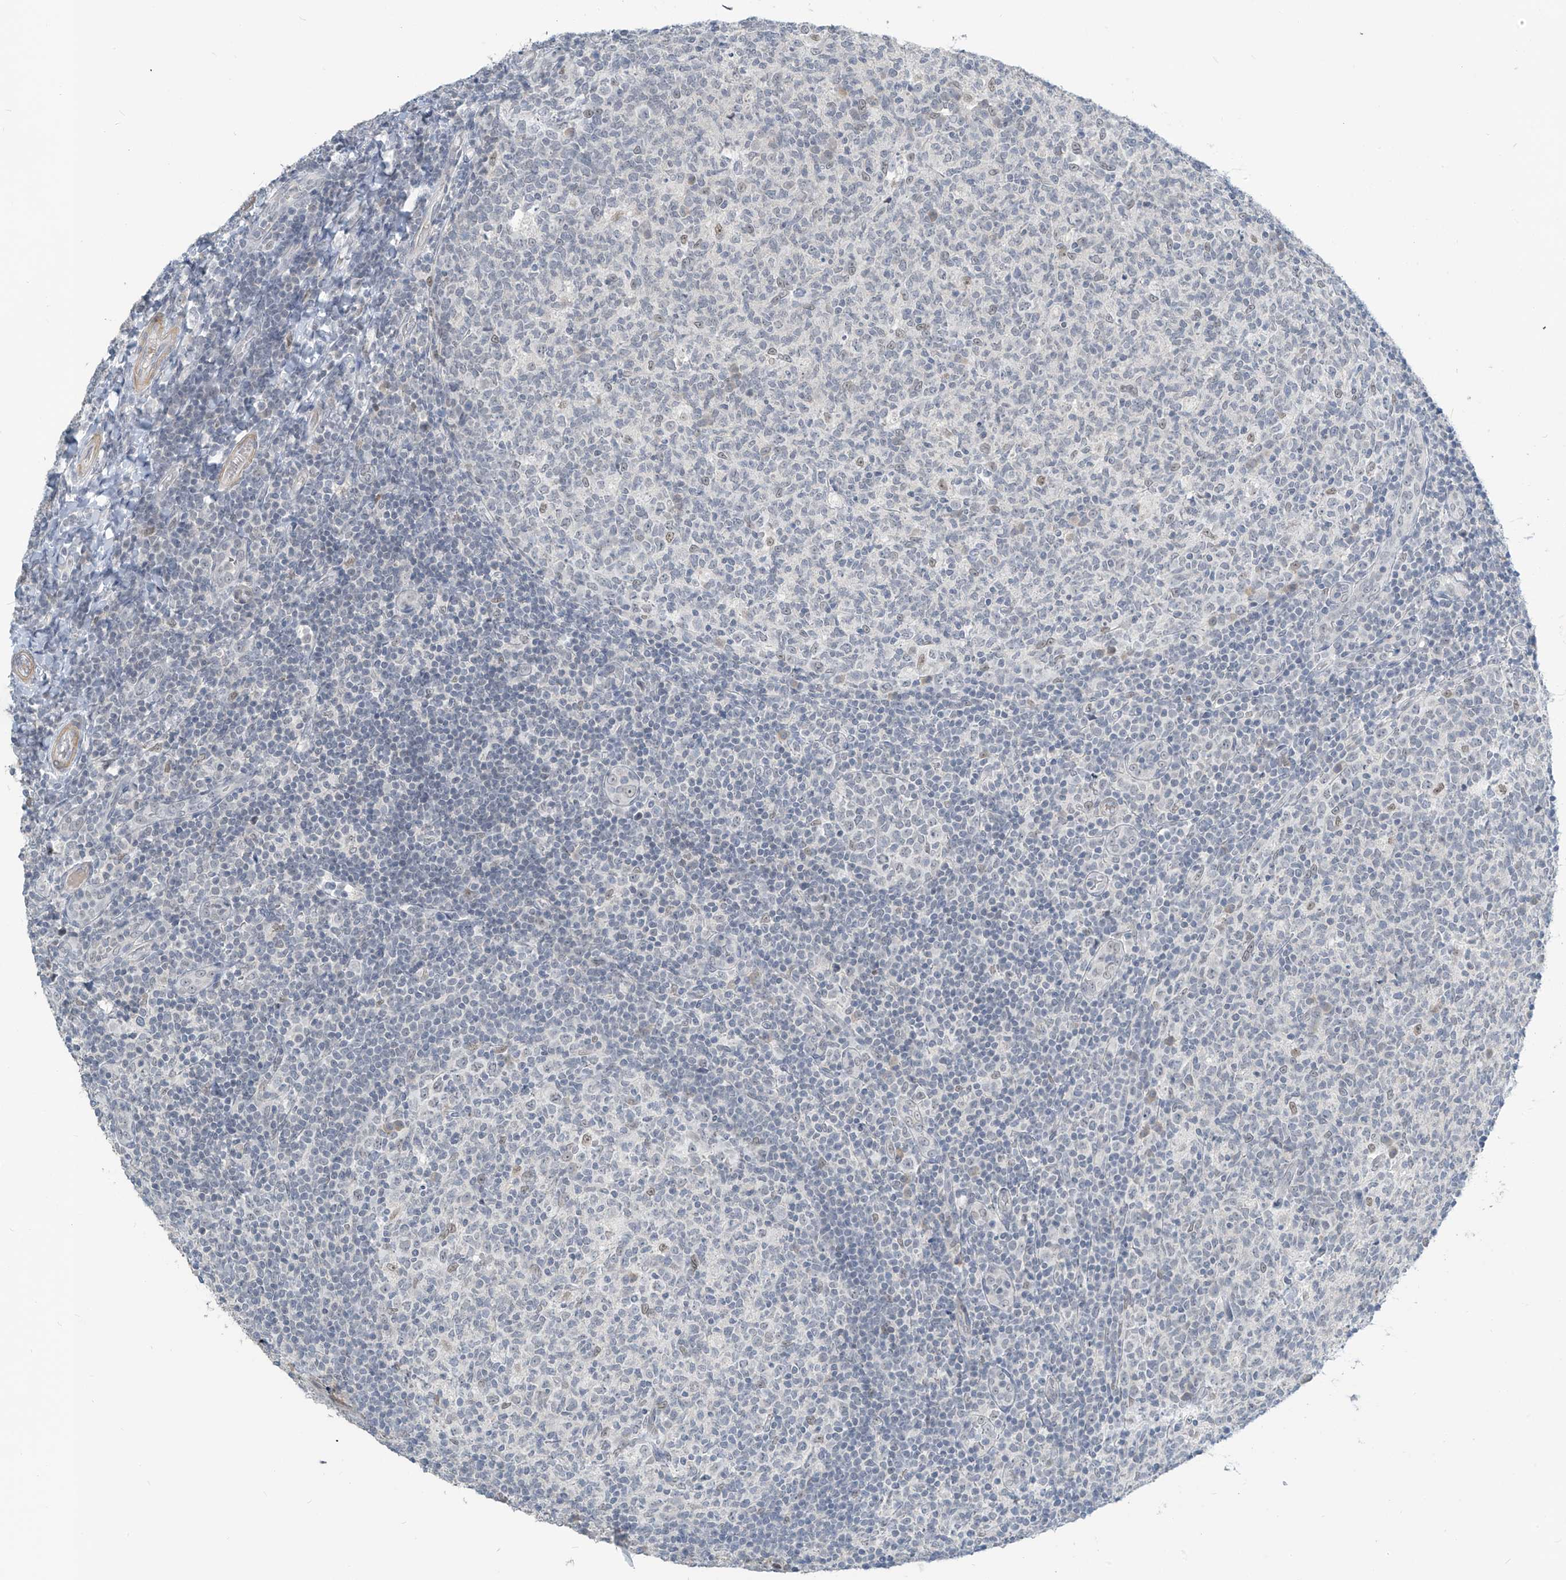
{"staining": {"intensity": "negative", "quantity": "none", "location": "none"}, "tissue": "tonsil", "cell_type": "Germinal center cells", "image_type": "normal", "snomed": [{"axis": "morphology", "description": "Normal tissue, NOS"}, {"axis": "topography", "description": "Tonsil"}], "caption": "Germinal center cells show no significant protein staining in unremarkable tonsil. (Immunohistochemistry (ihc), brightfield microscopy, high magnification).", "gene": "METAP1D", "patient": {"sex": "female", "age": 19}}